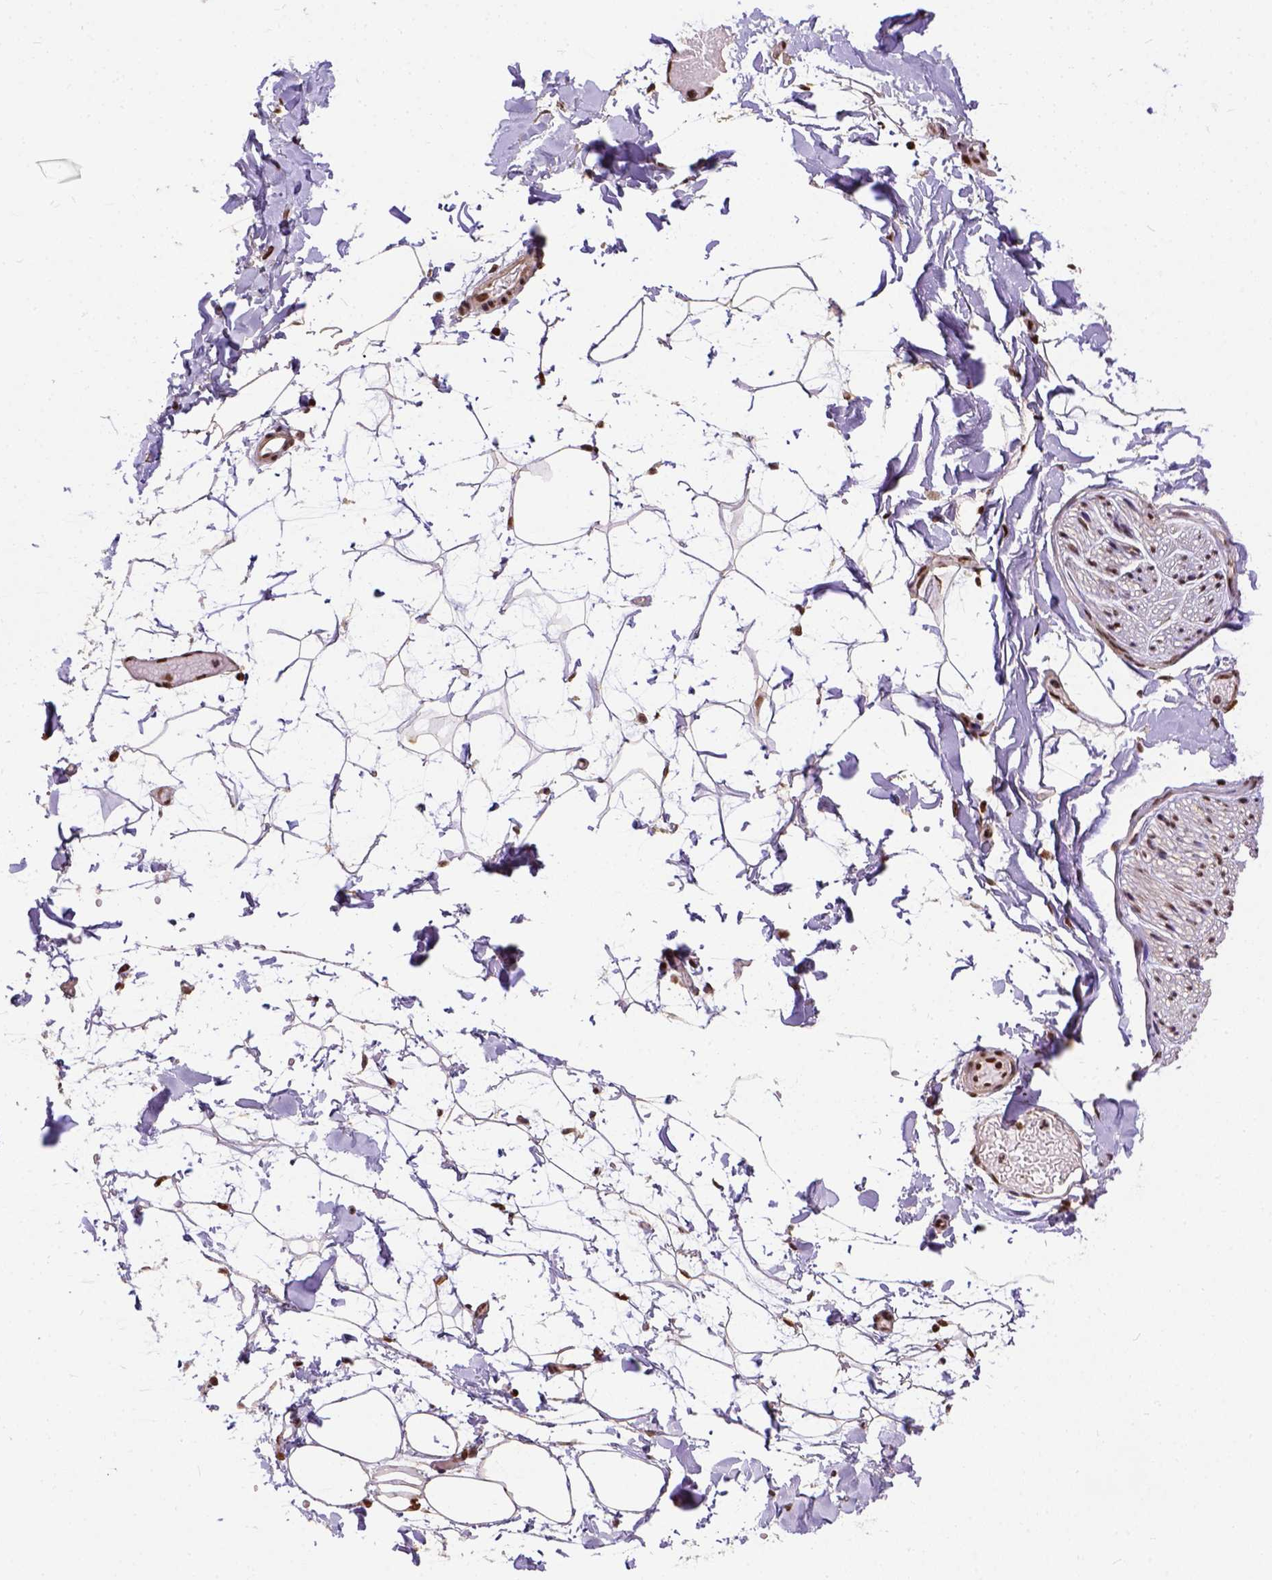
{"staining": {"intensity": "strong", "quantity": ">75%", "location": "nuclear"}, "tissue": "adipose tissue", "cell_type": "Adipocytes", "image_type": "normal", "snomed": [{"axis": "morphology", "description": "Normal tissue, NOS"}, {"axis": "topography", "description": "Gallbladder"}, {"axis": "topography", "description": "Peripheral nerve tissue"}], "caption": "Adipose tissue stained for a protein shows strong nuclear positivity in adipocytes.", "gene": "NACC1", "patient": {"sex": "female", "age": 45}}